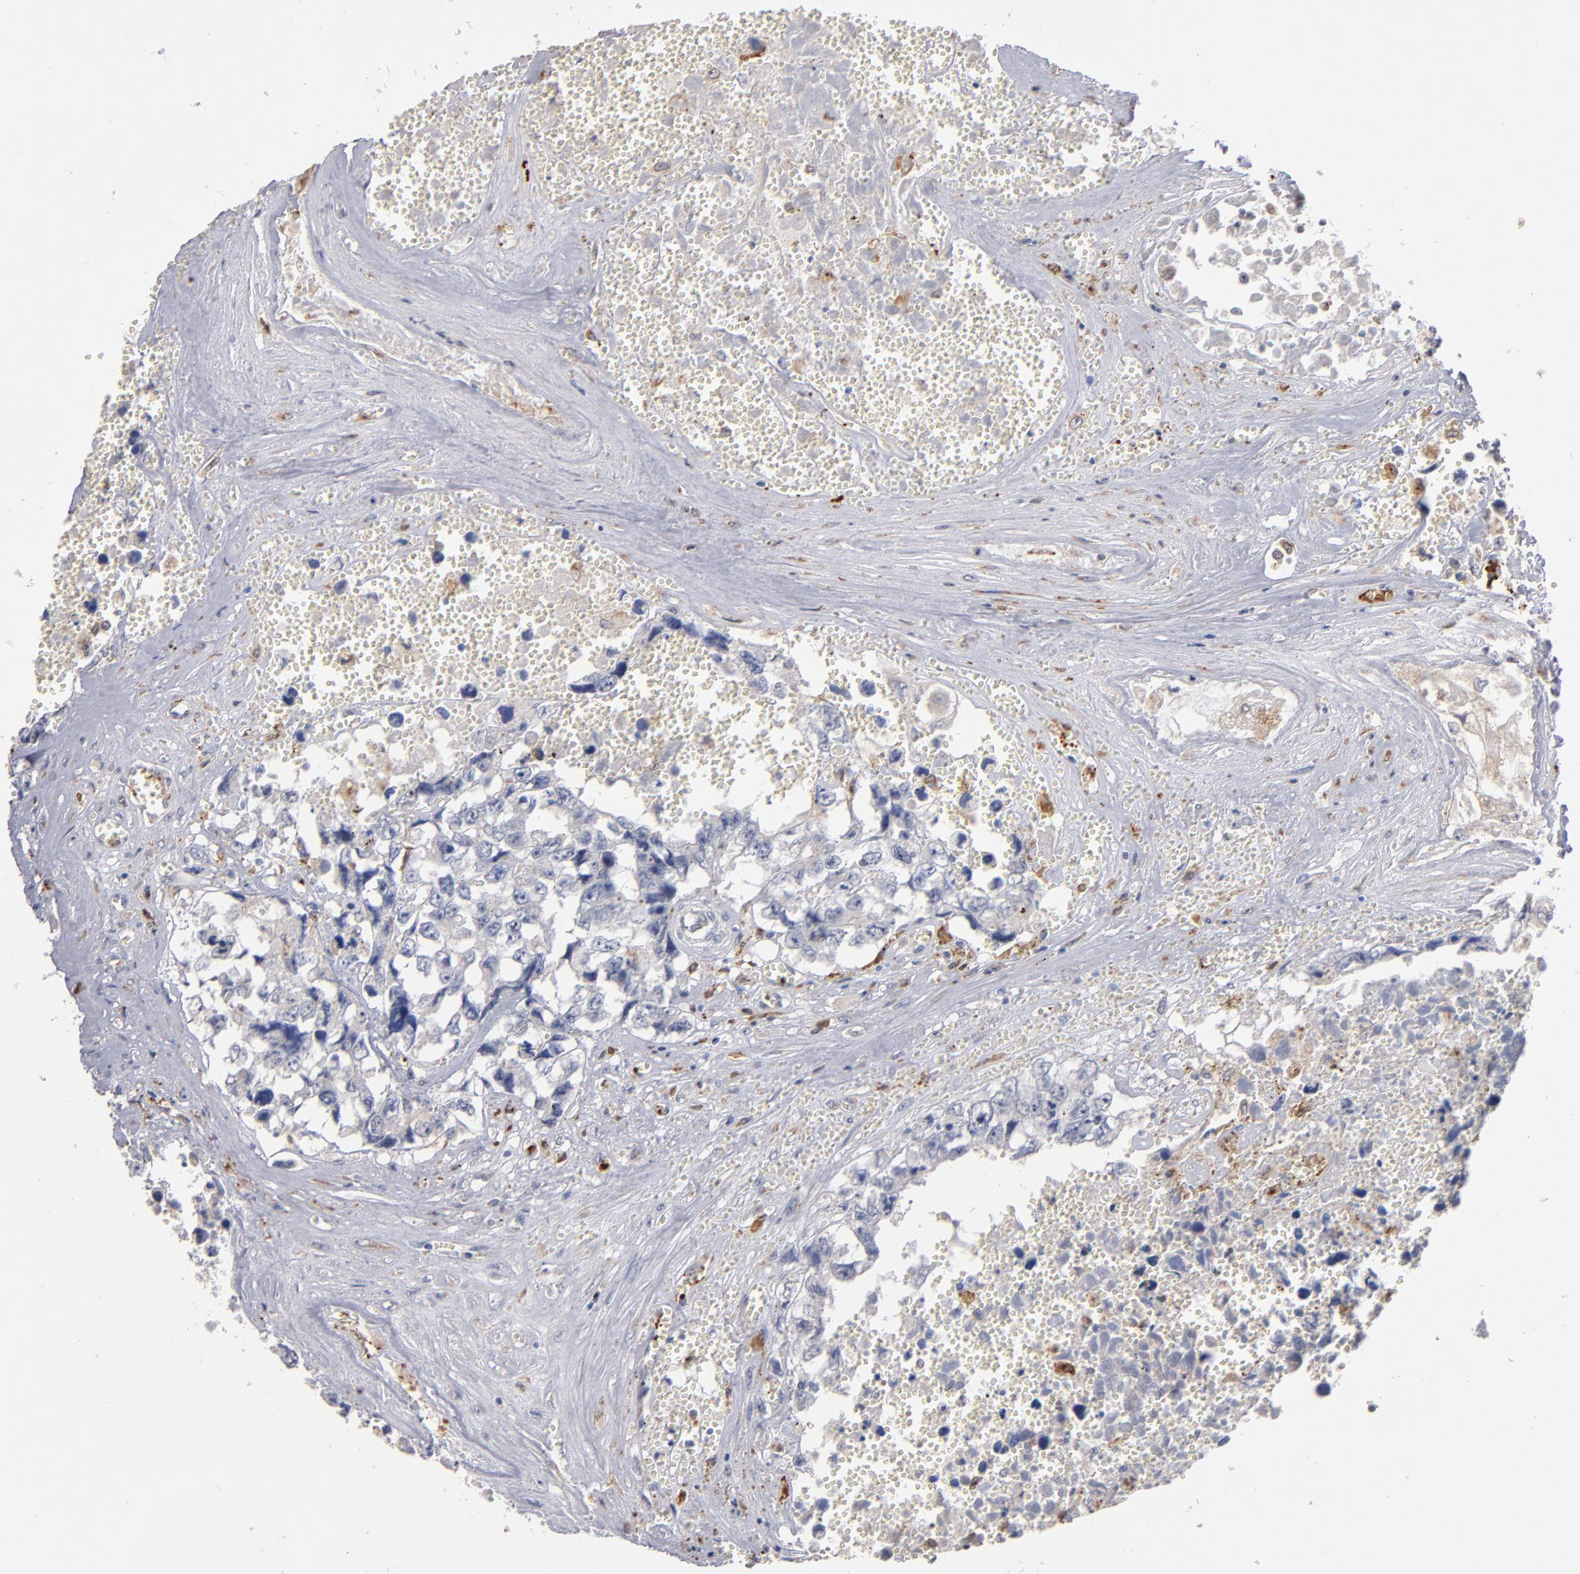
{"staining": {"intensity": "negative", "quantity": "none", "location": "none"}, "tissue": "testis cancer", "cell_type": "Tumor cells", "image_type": "cancer", "snomed": [{"axis": "morphology", "description": "Carcinoma, Embryonal, NOS"}, {"axis": "topography", "description": "Testis"}], "caption": "This is an immunohistochemistry (IHC) photomicrograph of testis cancer. There is no expression in tumor cells.", "gene": "SELP", "patient": {"sex": "male", "age": 31}}